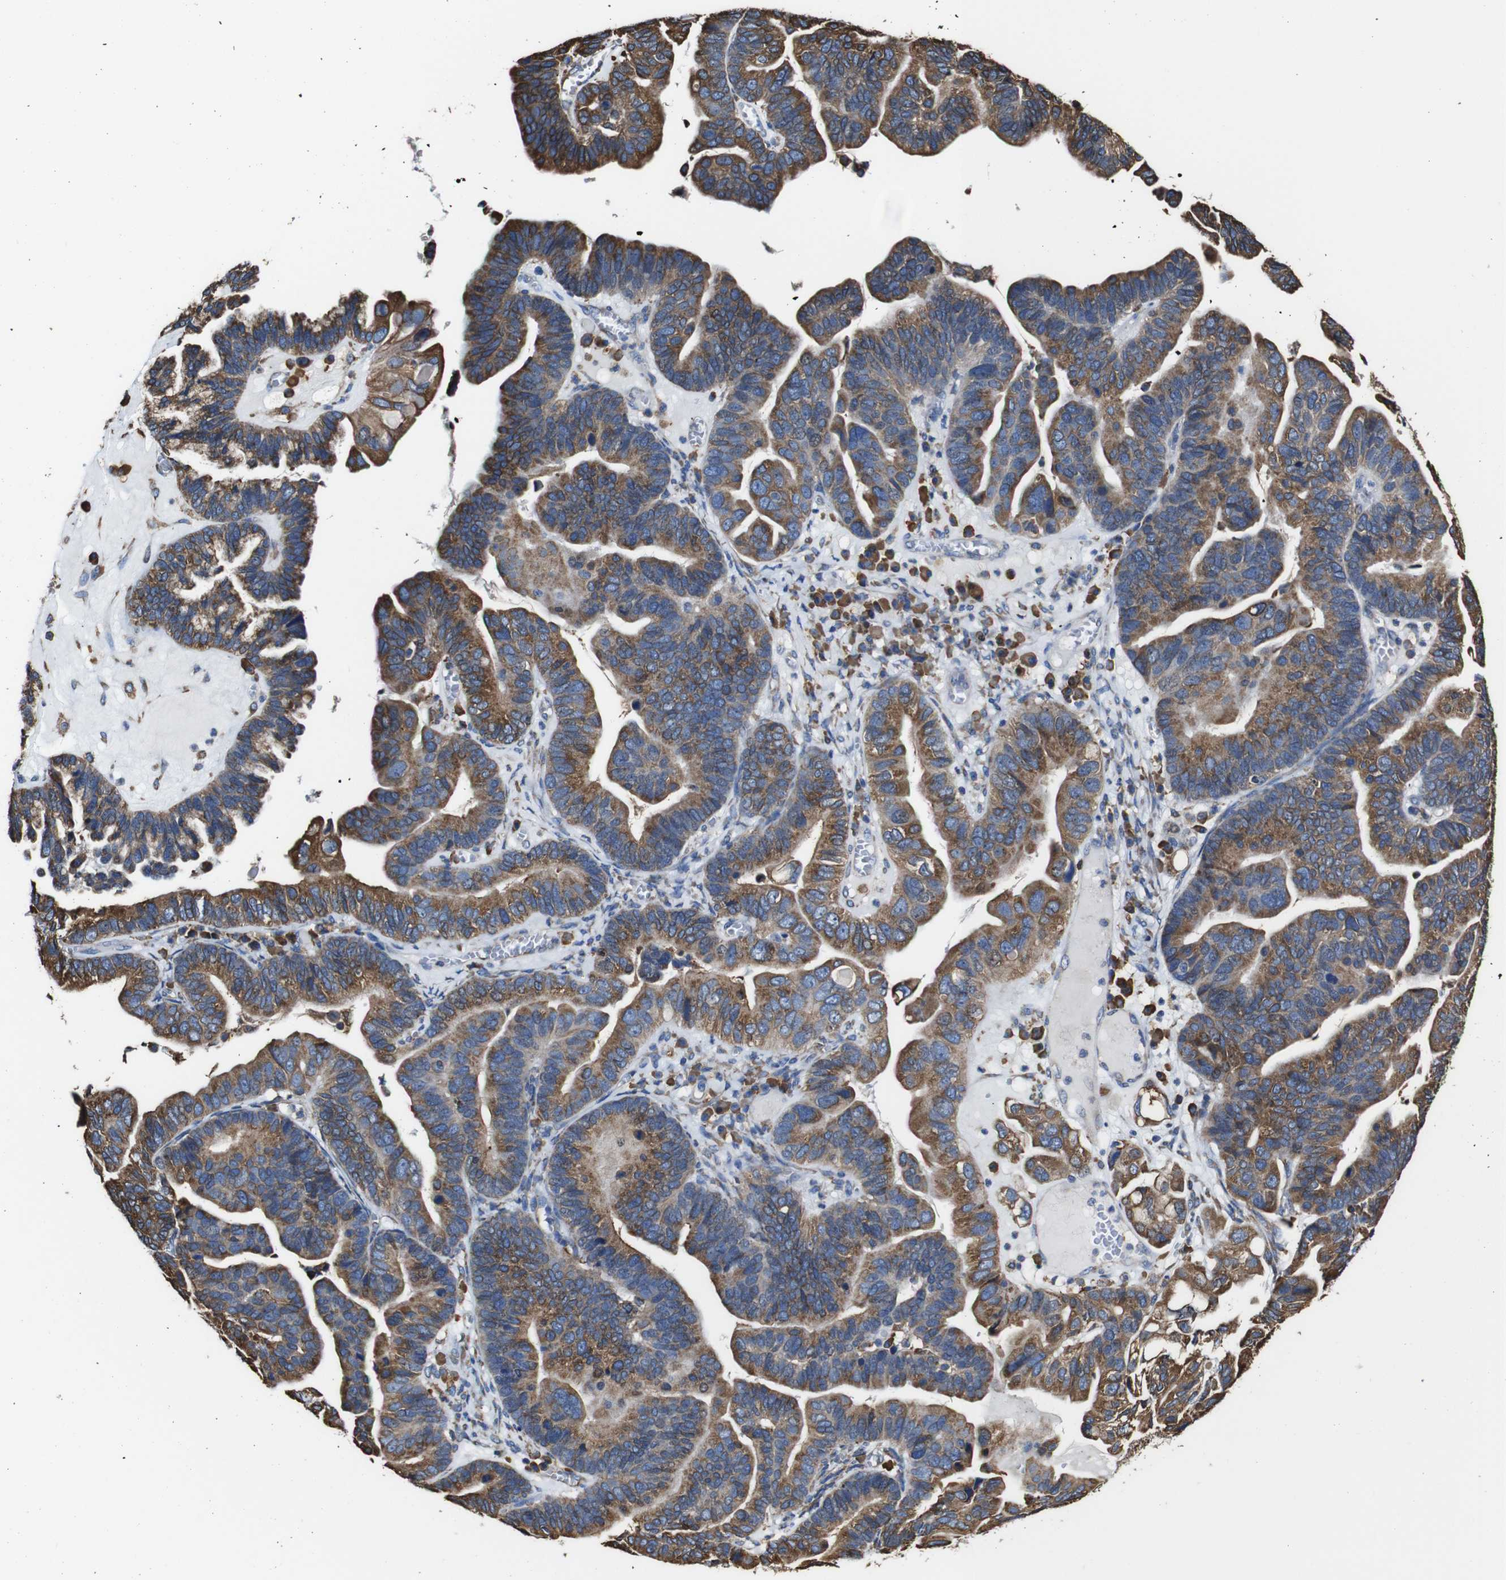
{"staining": {"intensity": "moderate", "quantity": ">75%", "location": "cytoplasmic/membranous"}, "tissue": "ovarian cancer", "cell_type": "Tumor cells", "image_type": "cancer", "snomed": [{"axis": "morphology", "description": "Cystadenocarcinoma, serous, NOS"}, {"axis": "topography", "description": "Ovary"}], "caption": "IHC photomicrograph of human ovarian serous cystadenocarcinoma stained for a protein (brown), which displays medium levels of moderate cytoplasmic/membranous positivity in about >75% of tumor cells.", "gene": "PPIB", "patient": {"sex": "female", "age": 56}}